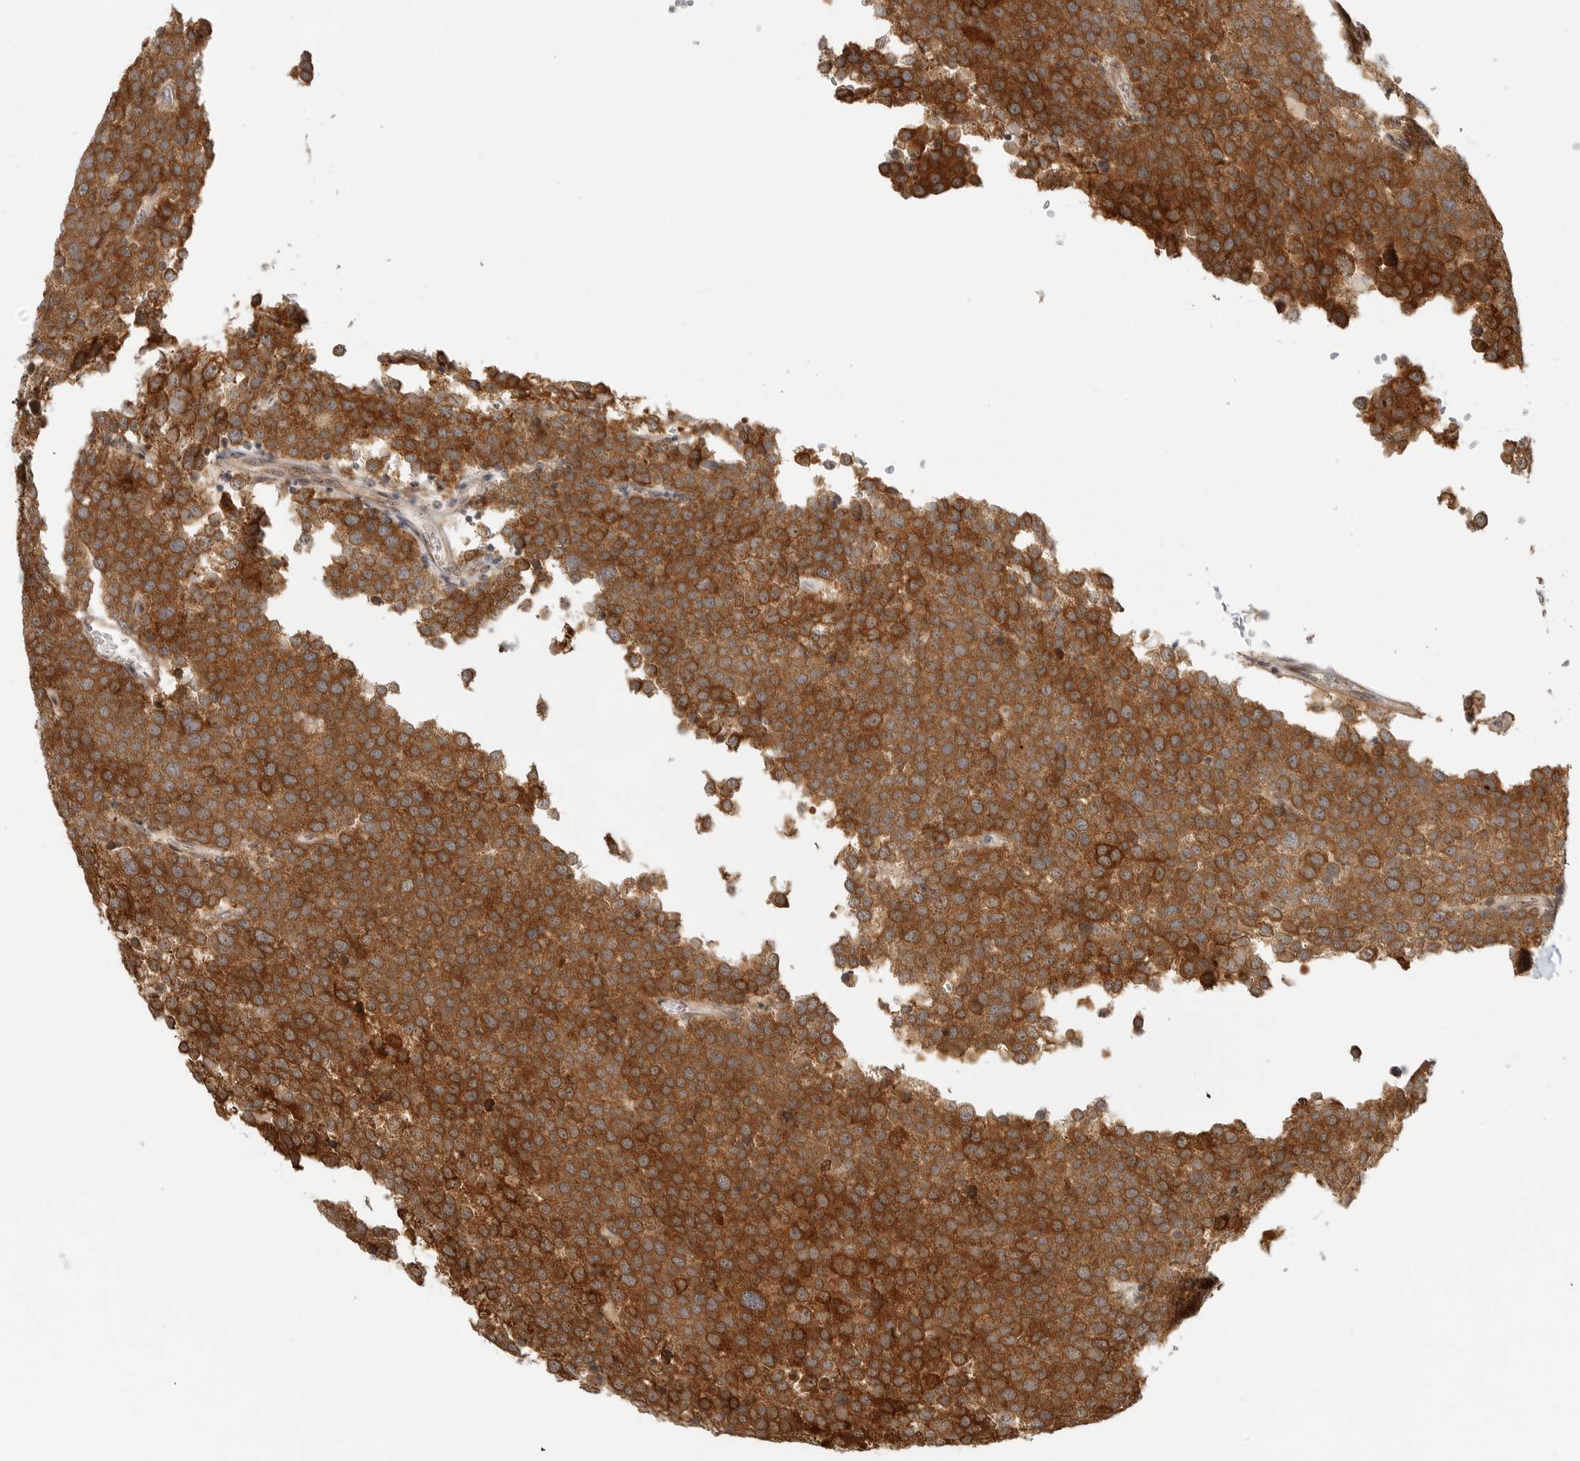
{"staining": {"intensity": "strong", "quantity": ">75%", "location": "cytoplasmic/membranous"}, "tissue": "testis cancer", "cell_type": "Tumor cells", "image_type": "cancer", "snomed": [{"axis": "morphology", "description": "Seminoma, NOS"}, {"axis": "topography", "description": "Testis"}], "caption": "An image showing strong cytoplasmic/membranous positivity in about >75% of tumor cells in testis cancer (seminoma), as visualized by brown immunohistochemical staining.", "gene": "DSCC1", "patient": {"sex": "male", "age": 71}}